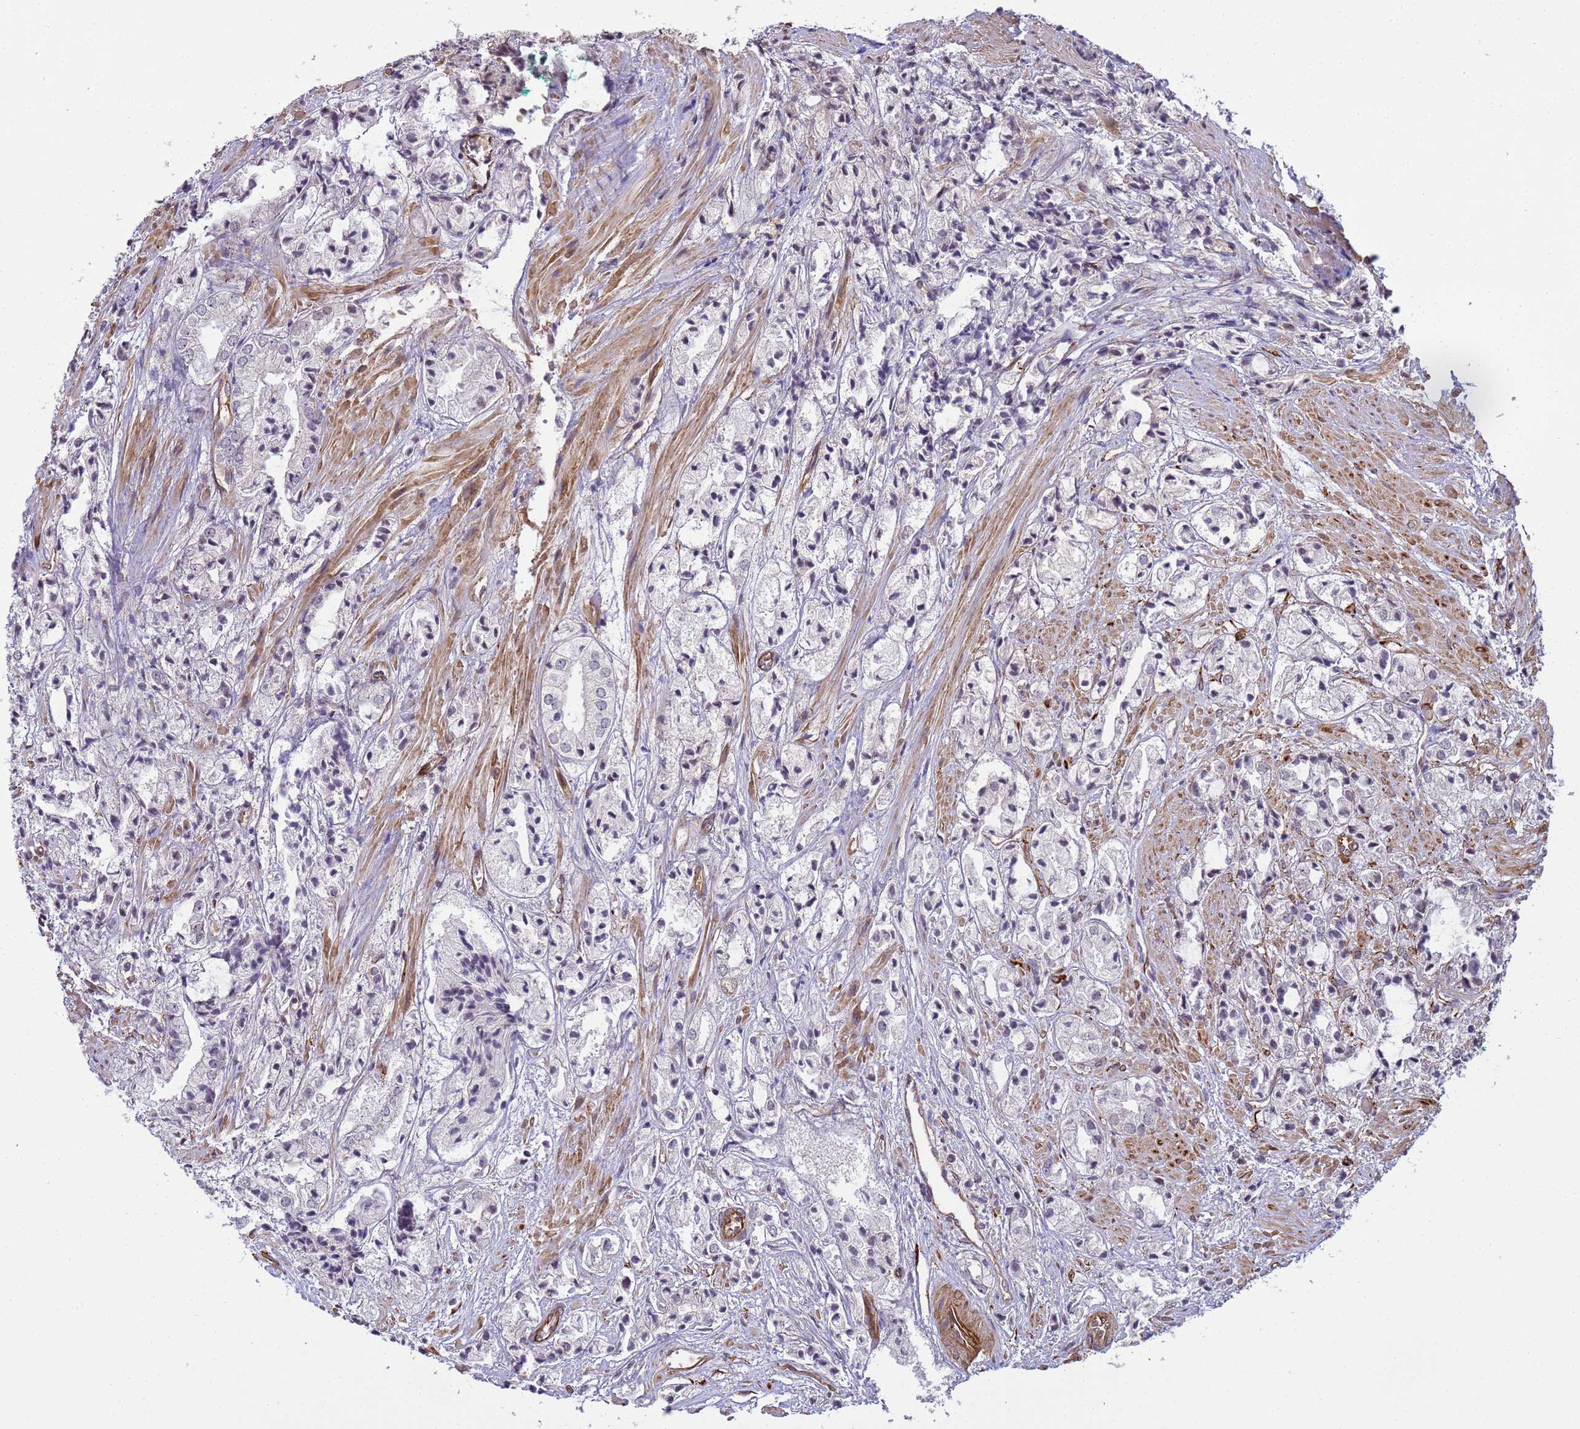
{"staining": {"intensity": "weak", "quantity": "<25%", "location": "cytoplasmic/membranous"}, "tissue": "prostate cancer", "cell_type": "Tumor cells", "image_type": "cancer", "snomed": [{"axis": "morphology", "description": "Adenocarcinoma, High grade"}, {"axis": "topography", "description": "Prostate"}], "caption": "Immunohistochemistry (IHC) histopathology image of neoplastic tissue: adenocarcinoma (high-grade) (prostate) stained with DAB (3,3'-diaminobenzidine) displays no significant protein staining in tumor cells.", "gene": "ITGB4", "patient": {"sex": "male", "age": 50}}